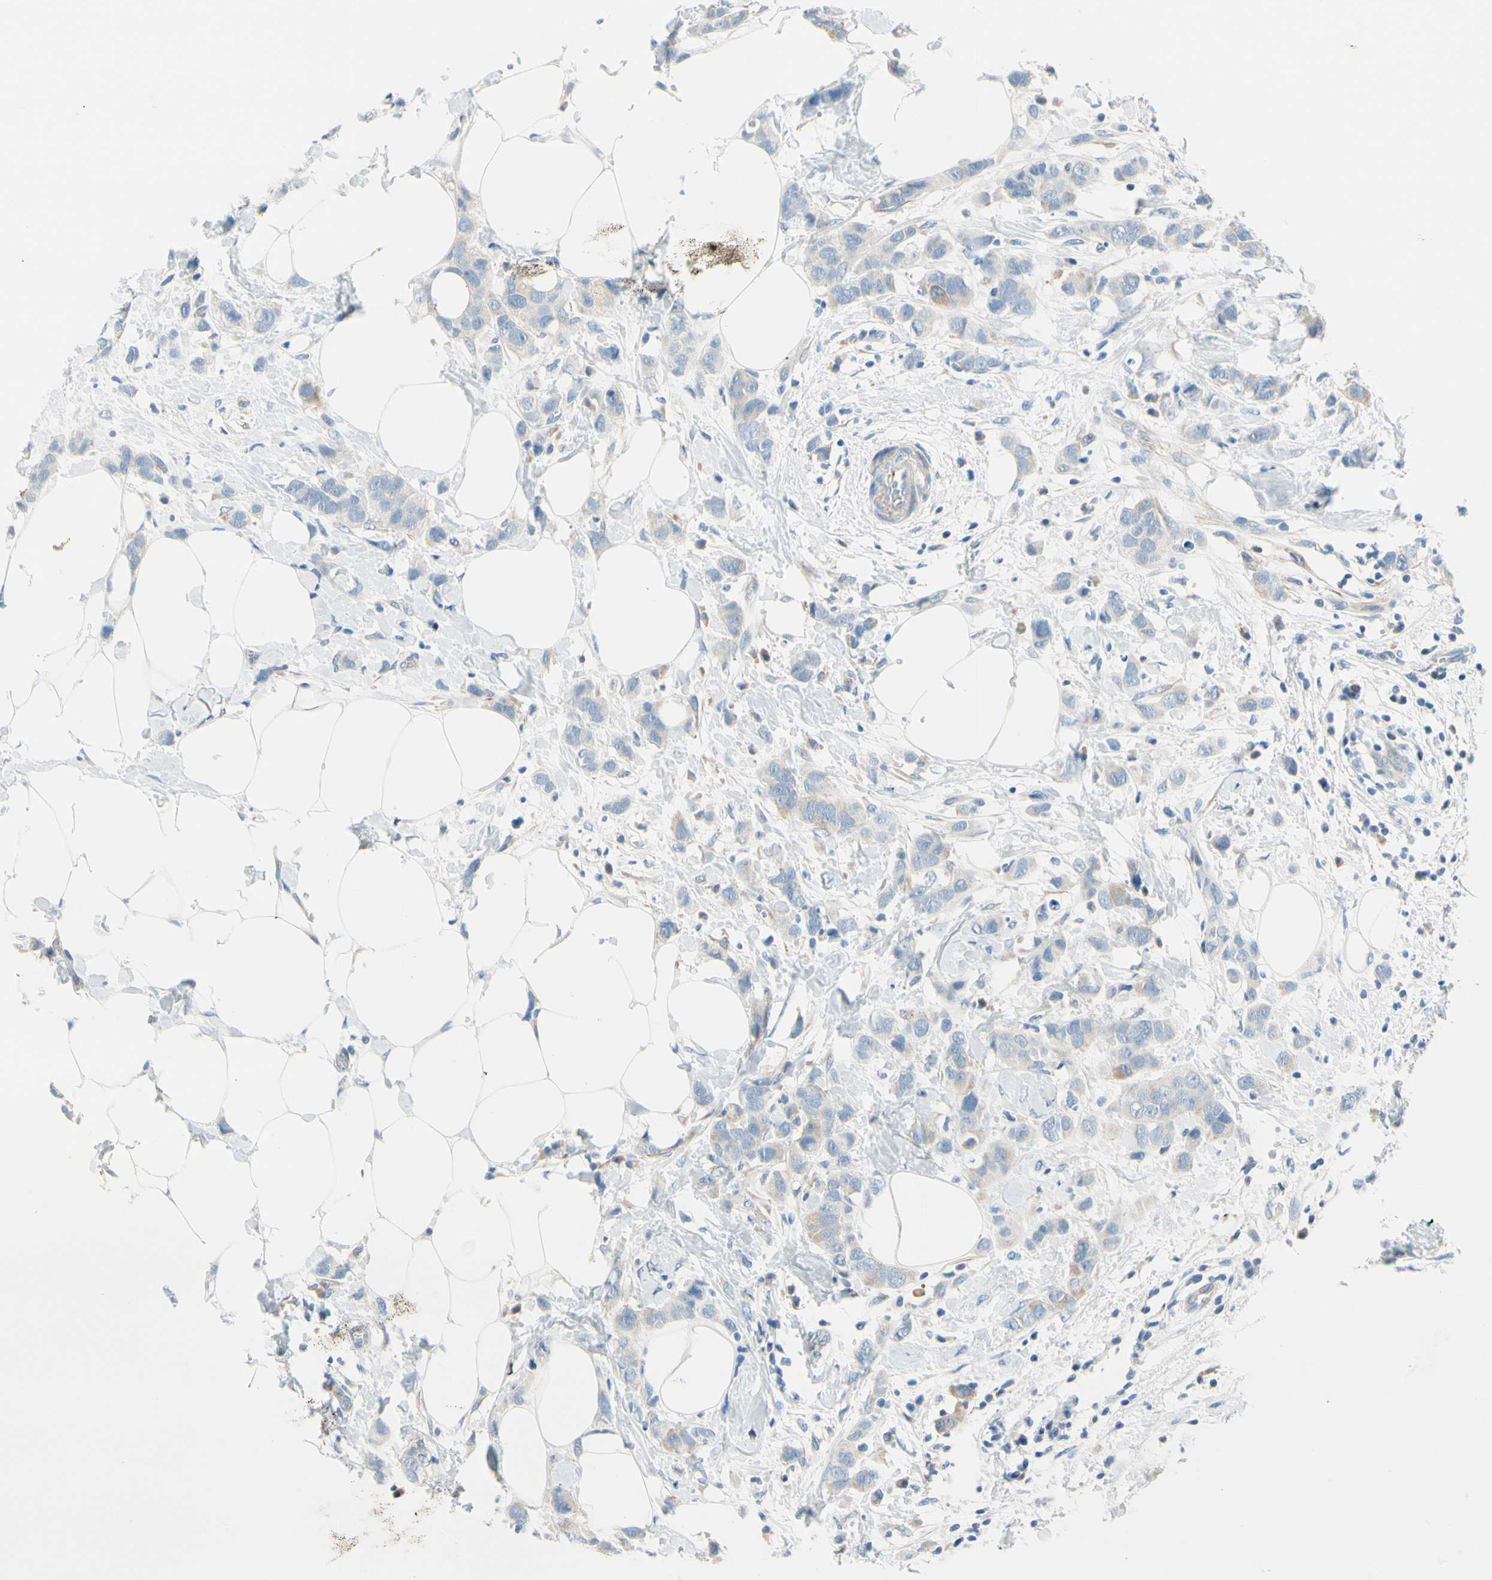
{"staining": {"intensity": "weak", "quantity": "25%-75%", "location": "cytoplasmic/membranous"}, "tissue": "breast cancer", "cell_type": "Tumor cells", "image_type": "cancer", "snomed": [{"axis": "morphology", "description": "Normal tissue, NOS"}, {"axis": "morphology", "description": "Duct carcinoma"}, {"axis": "topography", "description": "Breast"}], "caption": "Immunohistochemical staining of breast cancer displays low levels of weak cytoplasmic/membranous expression in approximately 25%-75% of tumor cells.", "gene": "FCER2", "patient": {"sex": "female", "age": 50}}